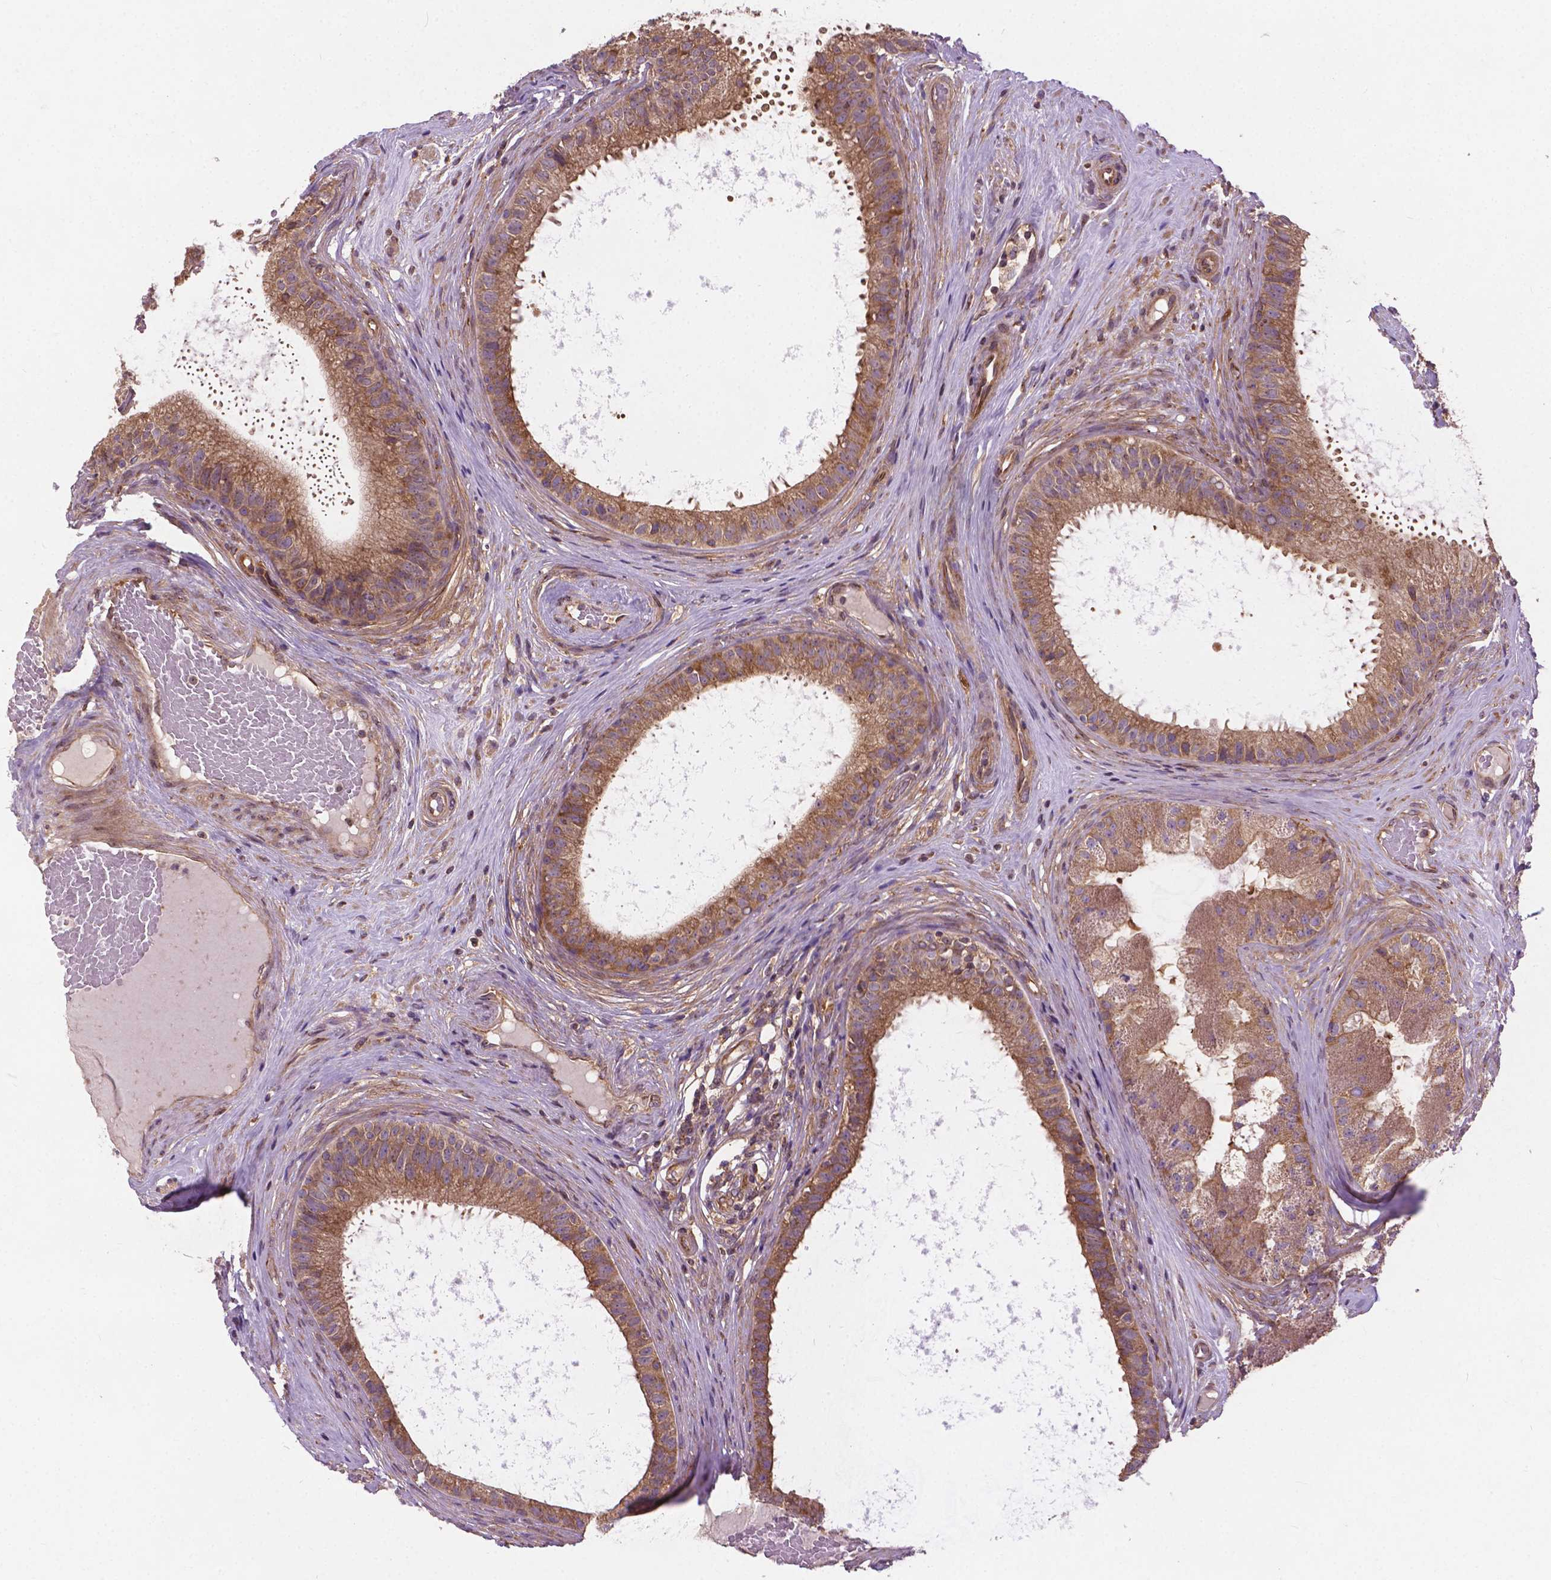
{"staining": {"intensity": "weak", "quantity": "25%-75%", "location": "cytoplasmic/membranous"}, "tissue": "epididymis", "cell_type": "Glandular cells", "image_type": "normal", "snomed": [{"axis": "morphology", "description": "Normal tissue, NOS"}, {"axis": "topography", "description": "Epididymis"}], "caption": "This photomicrograph displays immunohistochemistry (IHC) staining of normal epididymis, with low weak cytoplasmic/membranous staining in about 25%-75% of glandular cells.", "gene": "MZT1", "patient": {"sex": "male", "age": 59}}